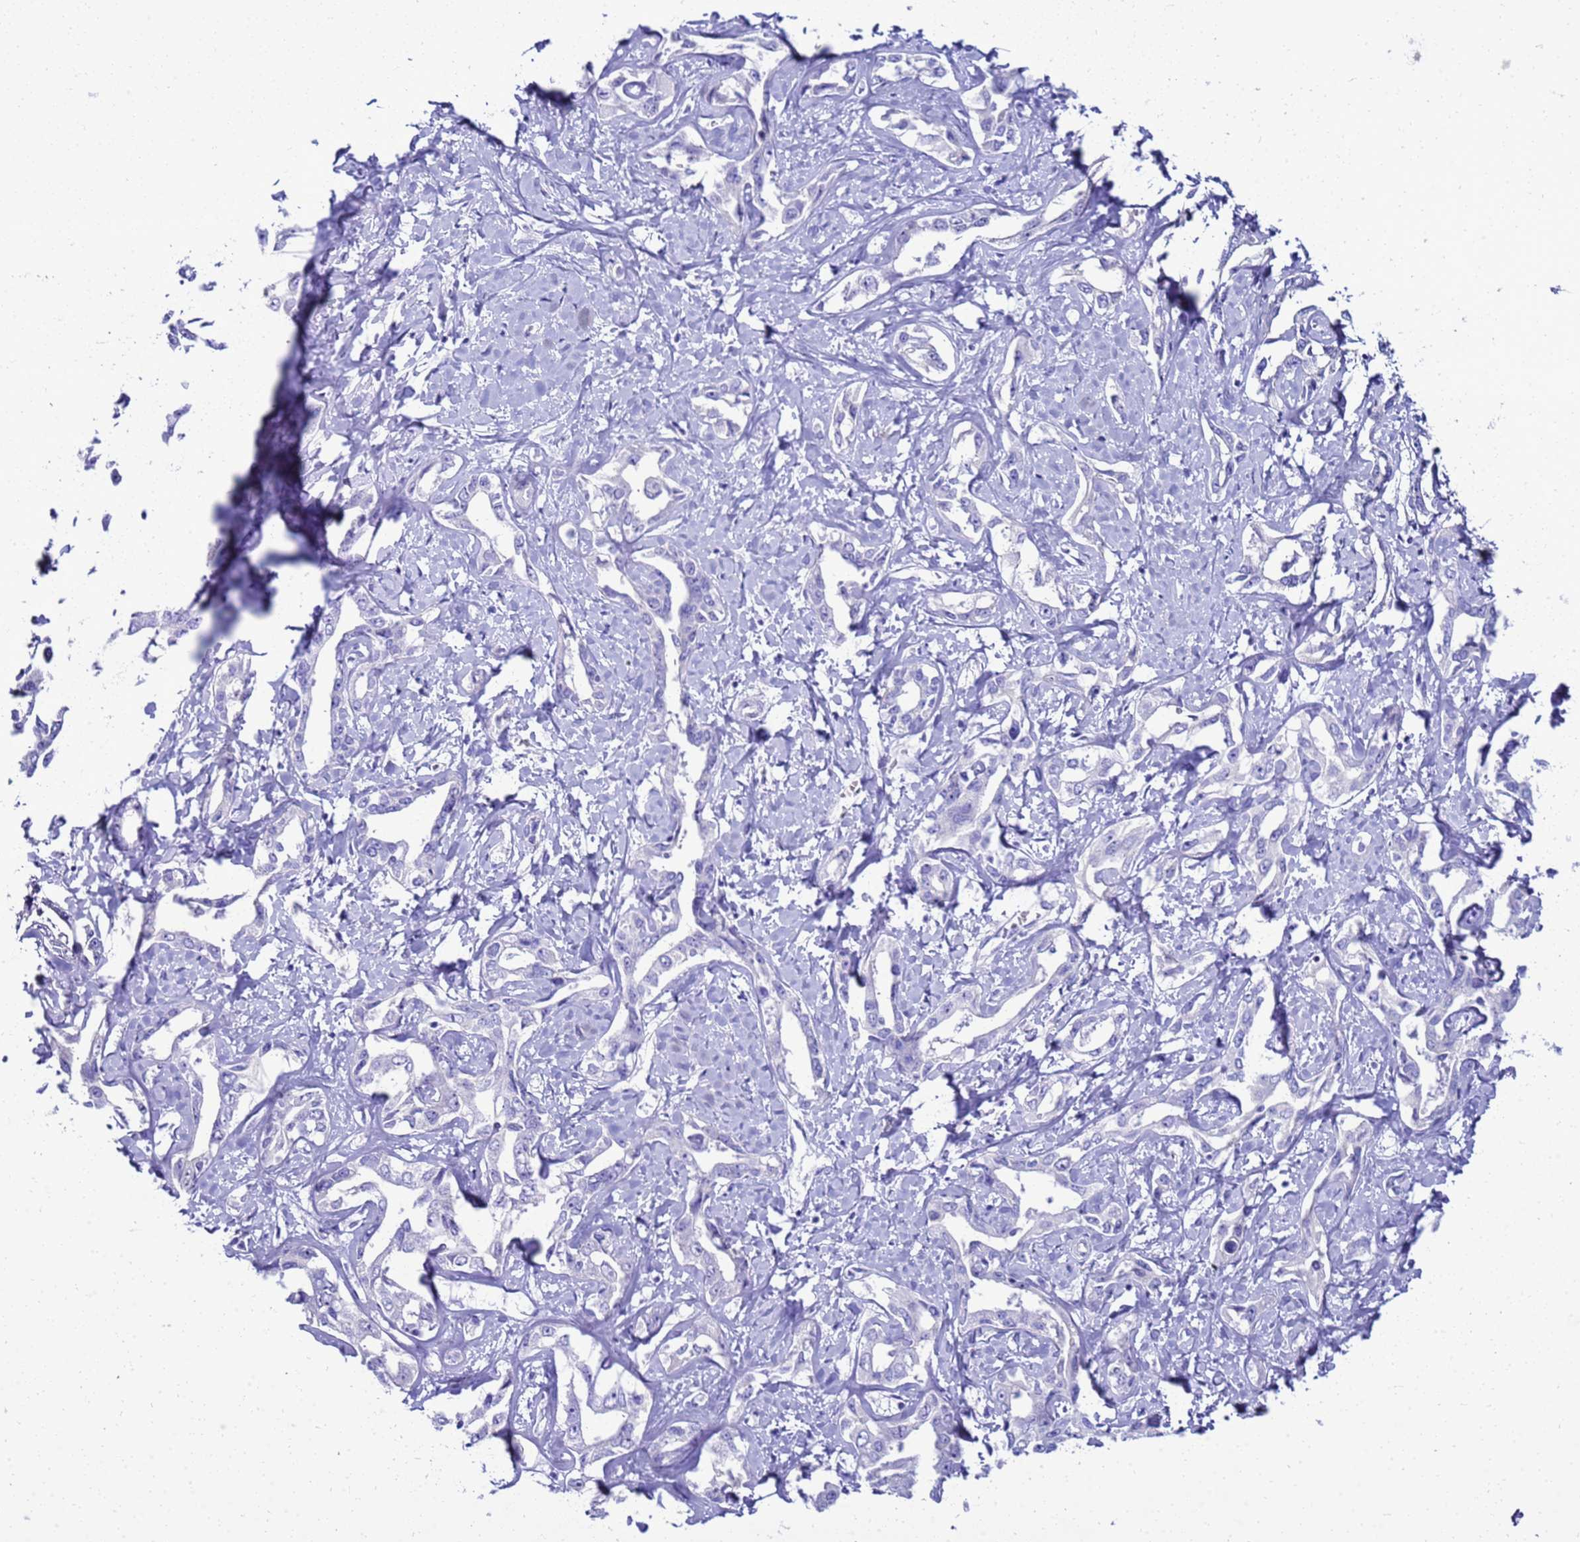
{"staining": {"intensity": "negative", "quantity": "none", "location": "none"}, "tissue": "liver cancer", "cell_type": "Tumor cells", "image_type": "cancer", "snomed": [{"axis": "morphology", "description": "Cholangiocarcinoma"}, {"axis": "topography", "description": "Liver"}], "caption": "Immunohistochemical staining of liver cancer reveals no significant expression in tumor cells. The staining was performed using DAB to visualize the protein expression in brown, while the nuclei were stained in blue with hematoxylin (Magnification: 20x).", "gene": "SYCN", "patient": {"sex": "male", "age": 59}}